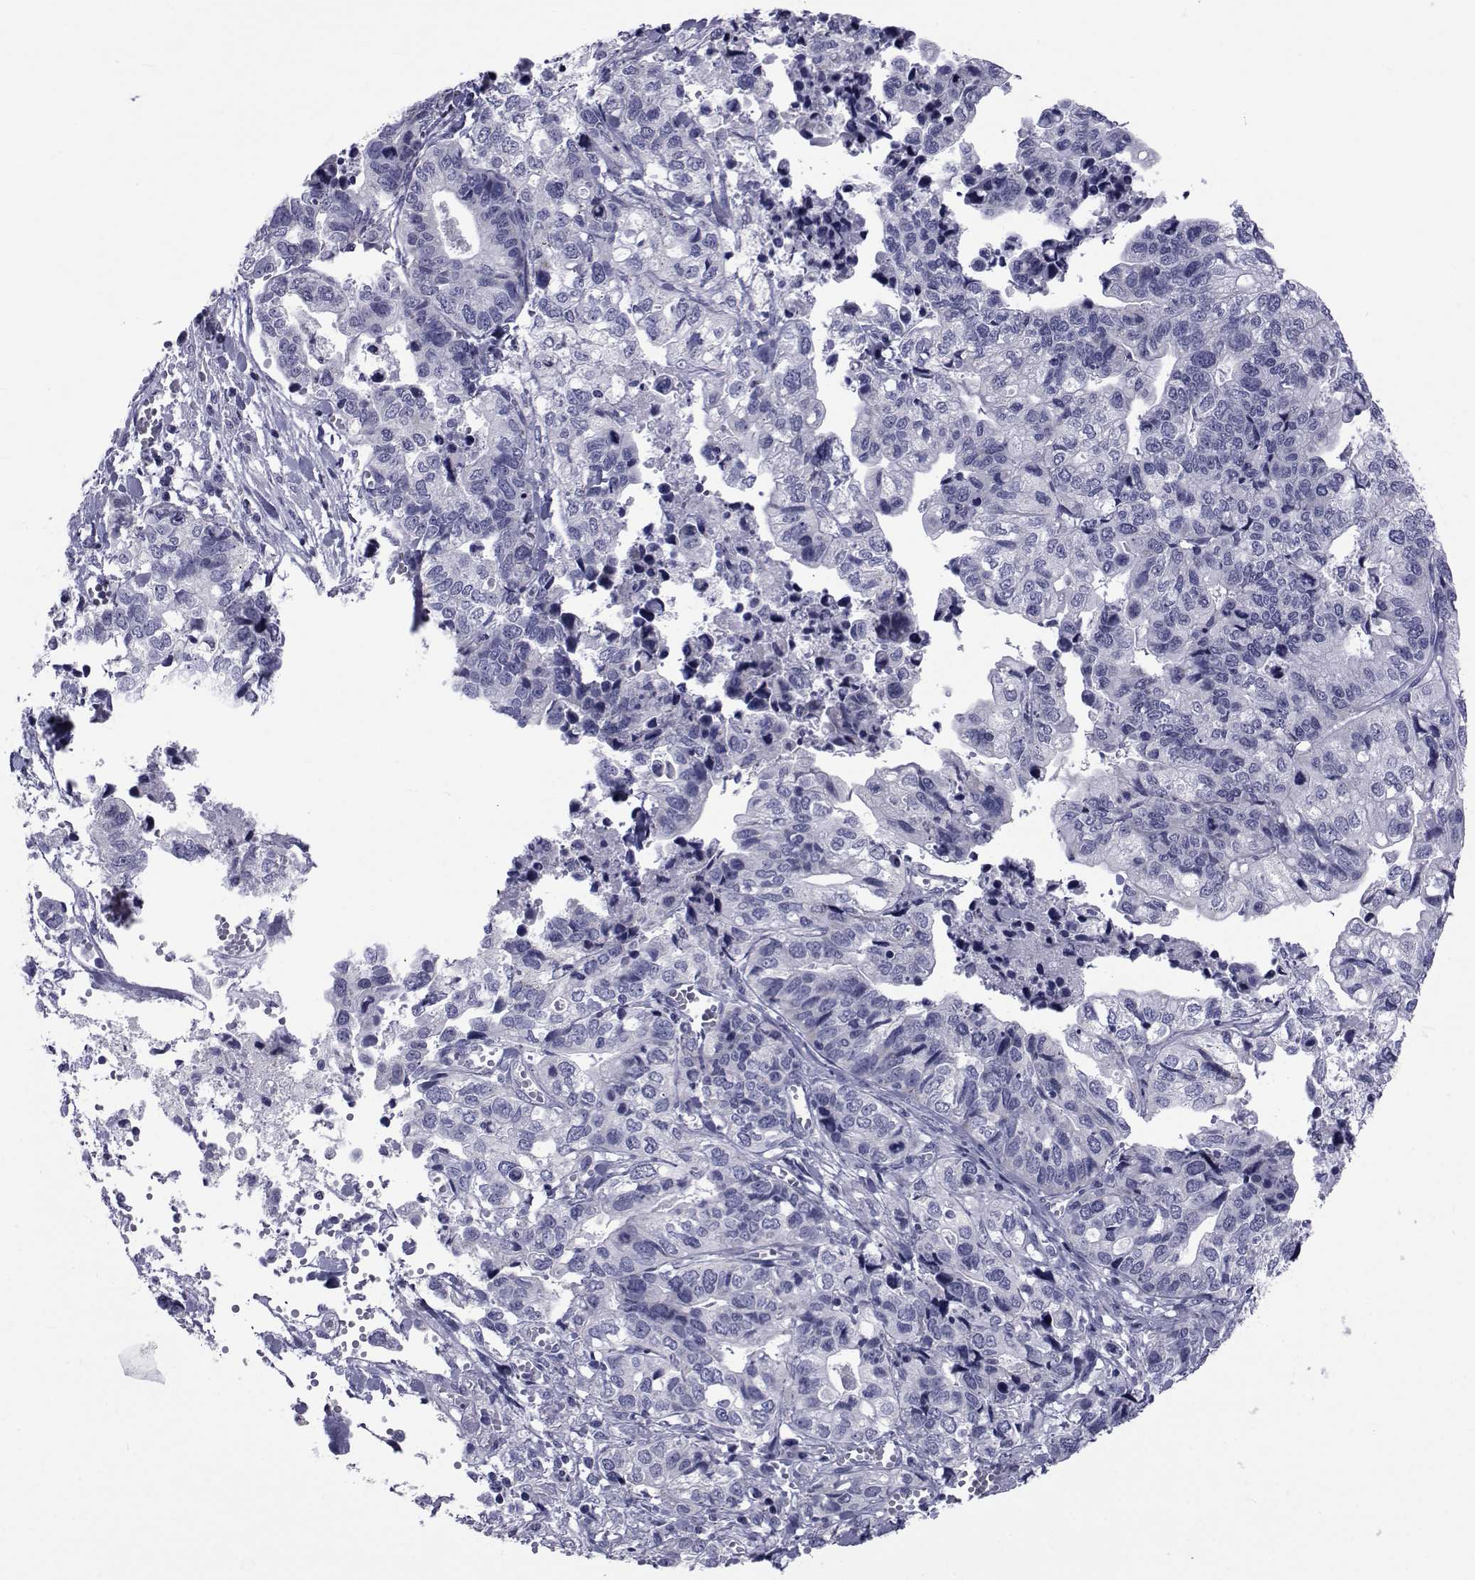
{"staining": {"intensity": "negative", "quantity": "none", "location": "none"}, "tissue": "stomach cancer", "cell_type": "Tumor cells", "image_type": "cancer", "snomed": [{"axis": "morphology", "description": "Adenocarcinoma, NOS"}, {"axis": "topography", "description": "Stomach, upper"}], "caption": "This is a image of immunohistochemistry staining of stomach cancer (adenocarcinoma), which shows no positivity in tumor cells. The staining was performed using DAB to visualize the protein expression in brown, while the nuclei were stained in blue with hematoxylin (Magnification: 20x).", "gene": "GKAP1", "patient": {"sex": "female", "age": 67}}